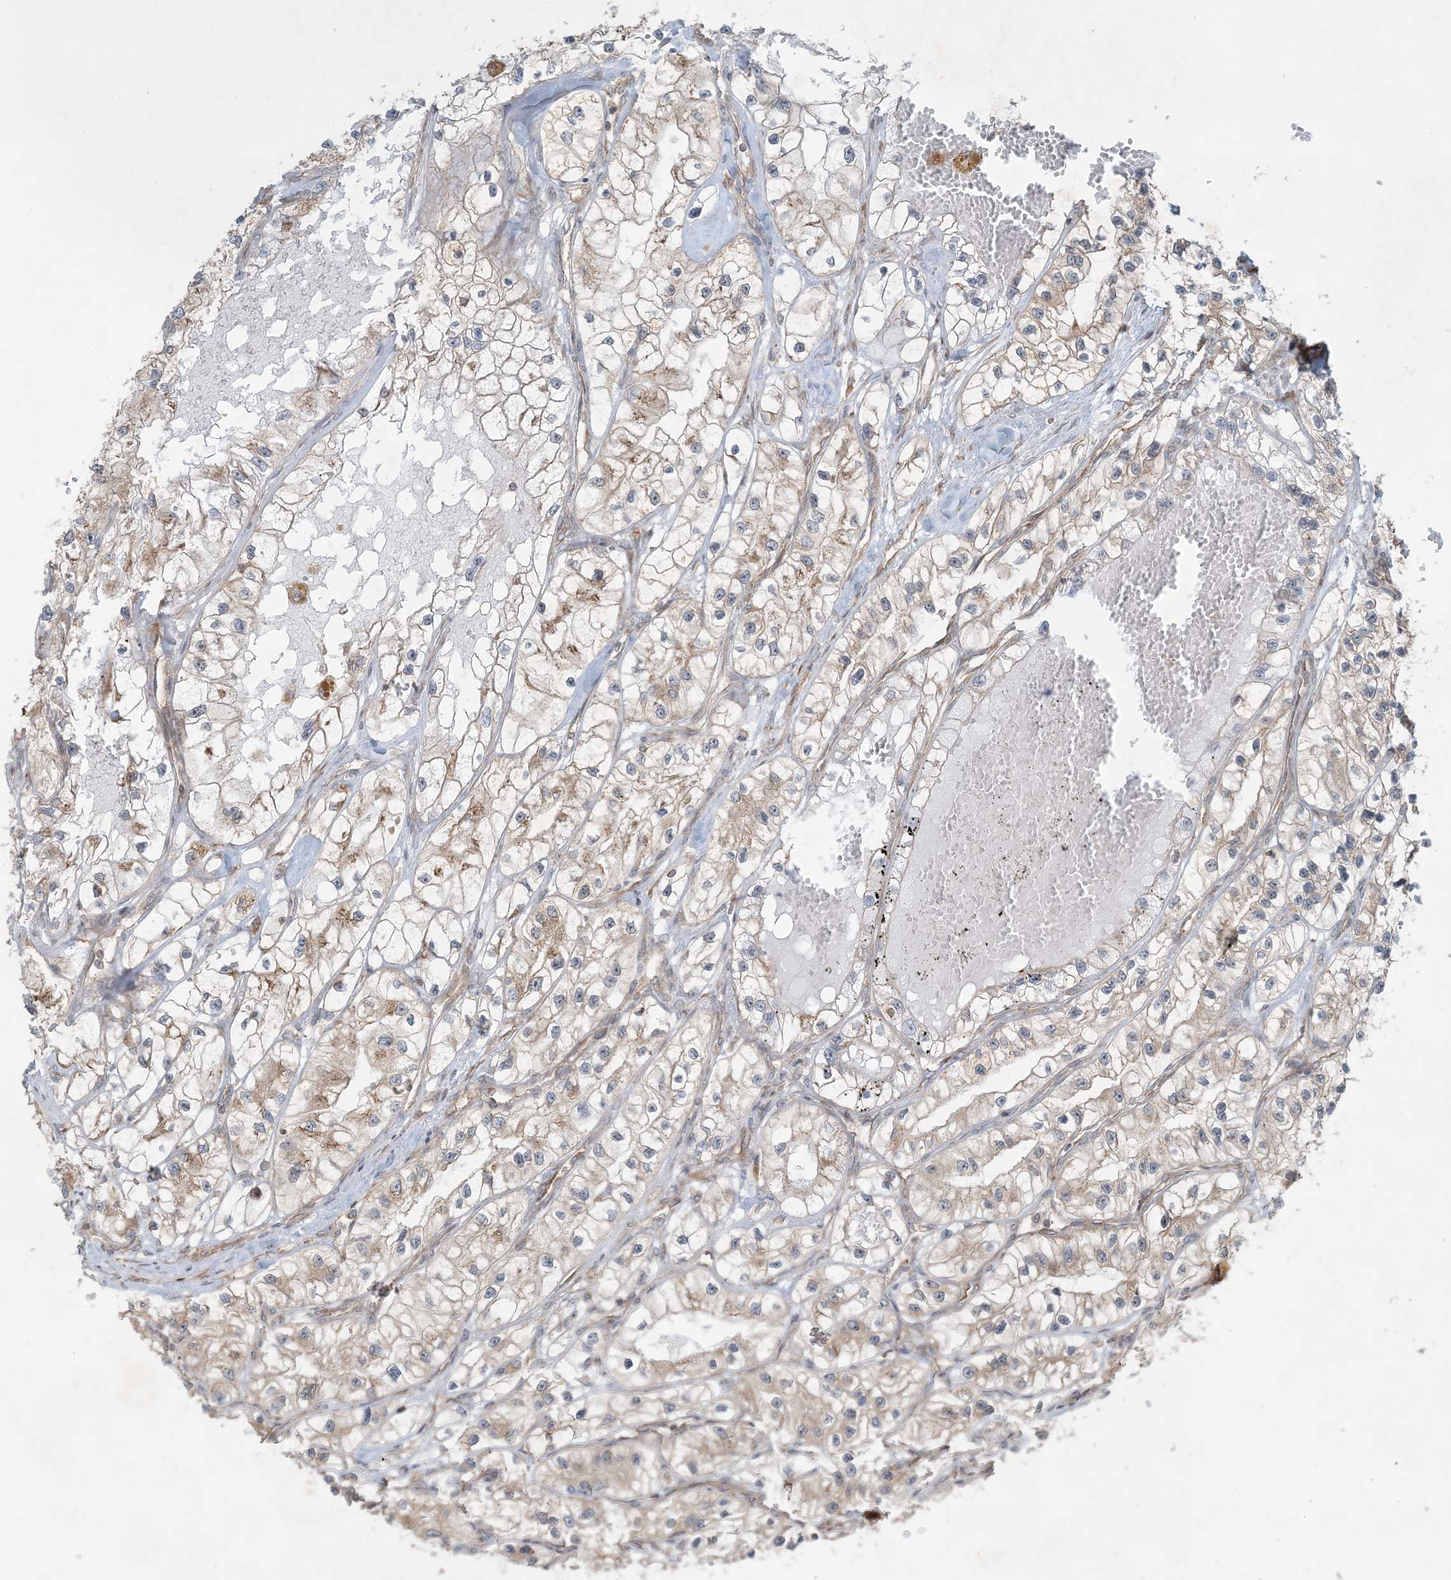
{"staining": {"intensity": "weak", "quantity": "25%-75%", "location": "cytoplasmic/membranous"}, "tissue": "renal cancer", "cell_type": "Tumor cells", "image_type": "cancer", "snomed": [{"axis": "morphology", "description": "Adenocarcinoma, NOS"}, {"axis": "topography", "description": "Kidney"}], "caption": "This image exhibits IHC staining of human renal cancer, with low weak cytoplasmic/membranous staining in approximately 25%-75% of tumor cells.", "gene": "COMMD8", "patient": {"sex": "female", "age": 57}}